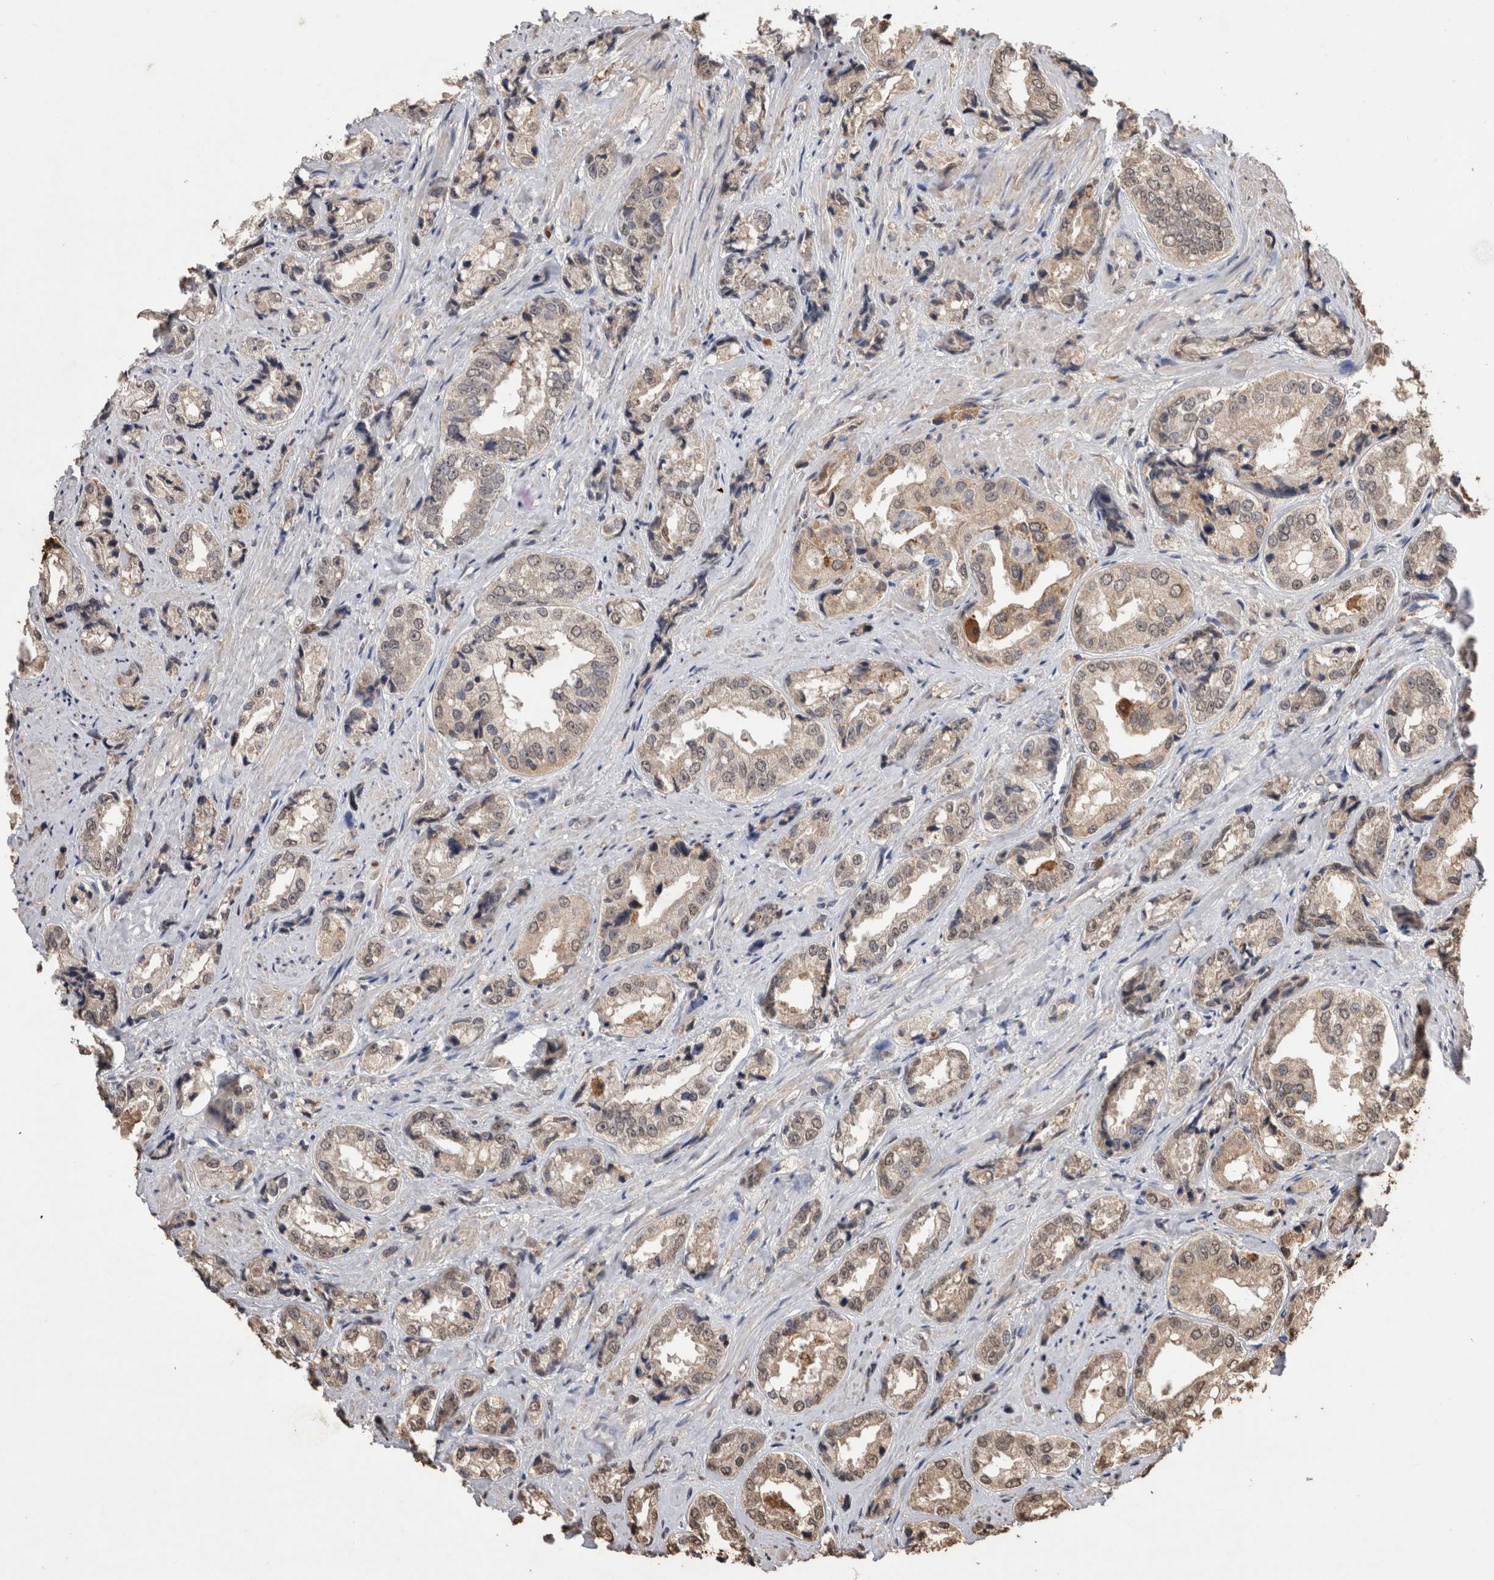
{"staining": {"intensity": "weak", "quantity": ">75%", "location": "cytoplasmic/membranous,nuclear"}, "tissue": "prostate cancer", "cell_type": "Tumor cells", "image_type": "cancer", "snomed": [{"axis": "morphology", "description": "Adenocarcinoma, High grade"}, {"axis": "topography", "description": "Prostate"}], "caption": "Tumor cells exhibit weak cytoplasmic/membranous and nuclear staining in about >75% of cells in prostate cancer.", "gene": "GRK5", "patient": {"sex": "male", "age": 61}}